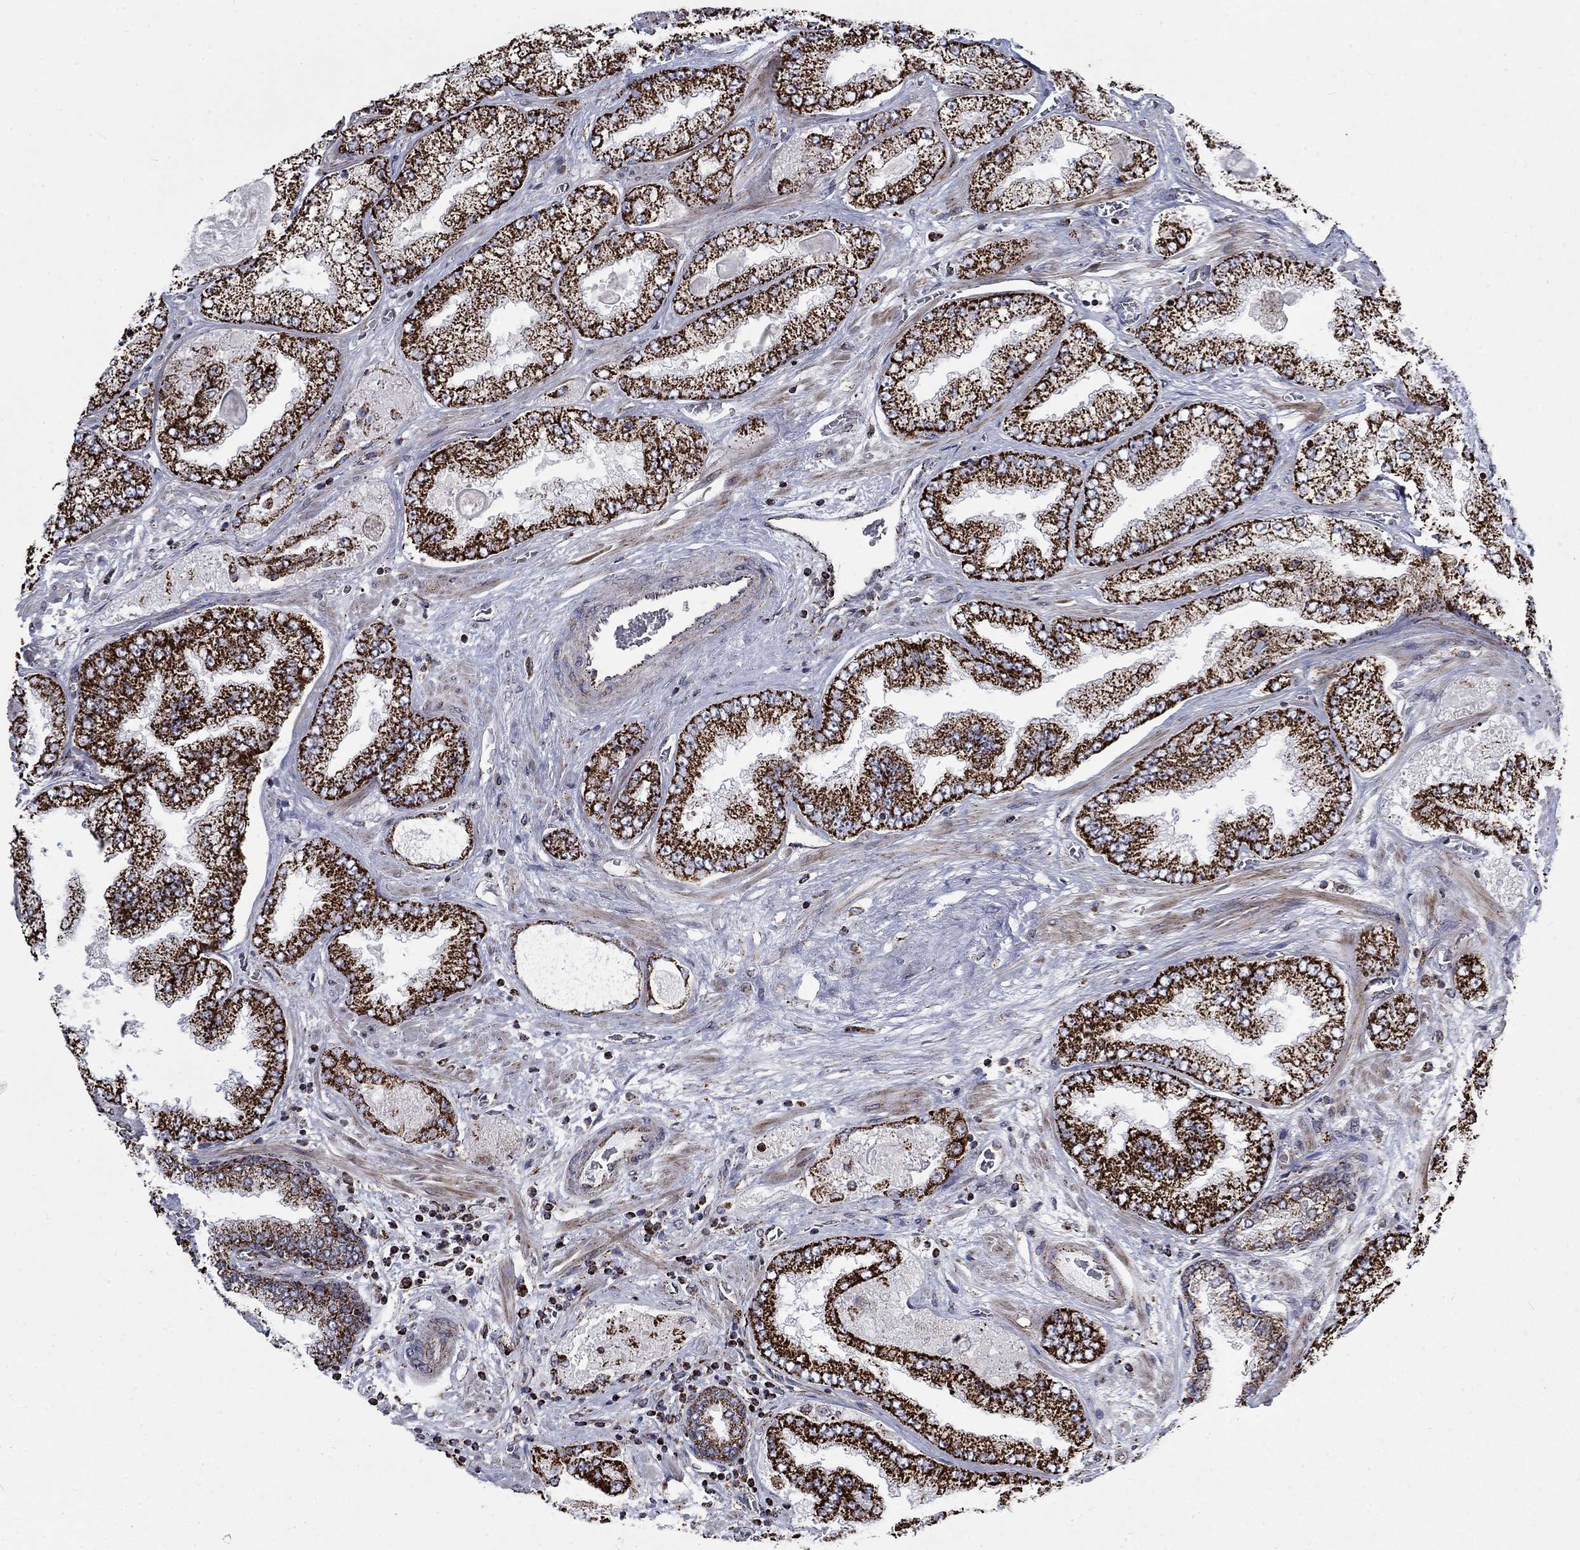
{"staining": {"intensity": "strong", "quantity": ">75%", "location": "cytoplasmic/membranous"}, "tissue": "prostate cancer", "cell_type": "Tumor cells", "image_type": "cancer", "snomed": [{"axis": "morphology", "description": "Adenocarcinoma, Low grade"}, {"axis": "topography", "description": "Prostate"}], "caption": "The immunohistochemical stain highlights strong cytoplasmic/membranous positivity in tumor cells of prostate adenocarcinoma (low-grade) tissue.", "gene": "MOAP1", "patient": {"sex": "male", "age": 57}}